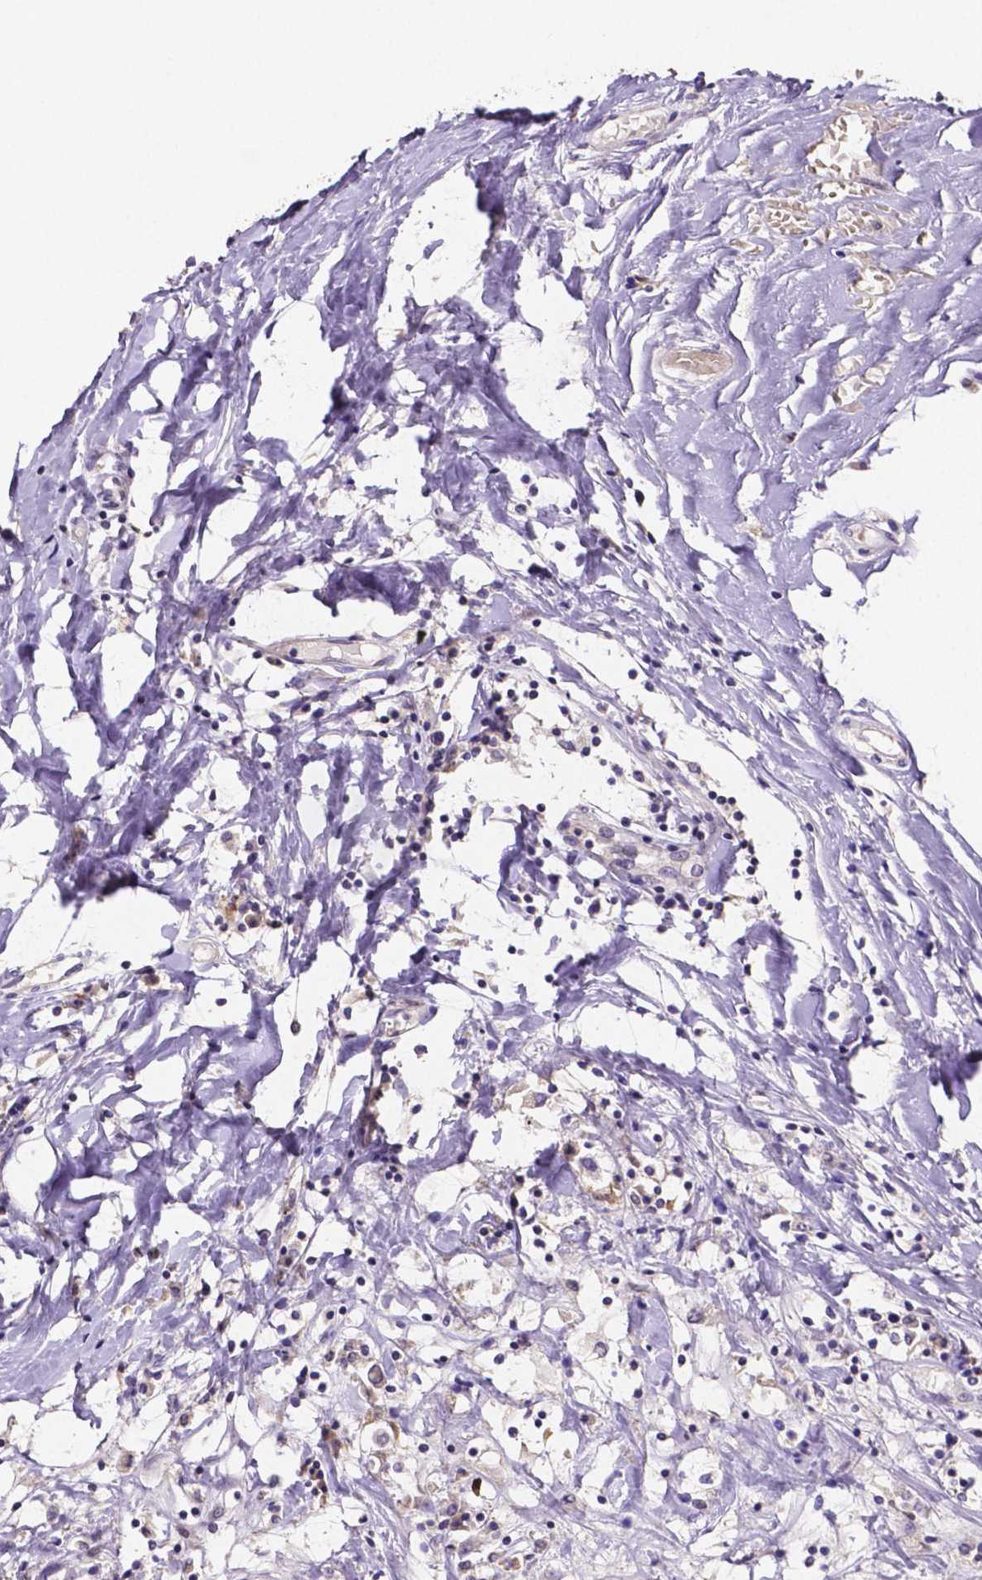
{"staining": {"intensity": "weak", "quantity": "<25%", "location": "cytoplasmic/membranous"}, "tissue": "breast cancer", "cell_type": "Tumor cells", "image_type": "cancer", "snomed": [{"axis": "morphology", "description": "Duct carcinoma"}, {"axis": "topography", "description": "Breast"}], "caption": "This is an immunohistochemistry image of human breast cancer (intraductal carcinoma). There is no positivity in tumor cells.", "gene": "CTNNA2", "patient": {"sex": "female", "age": 61}}